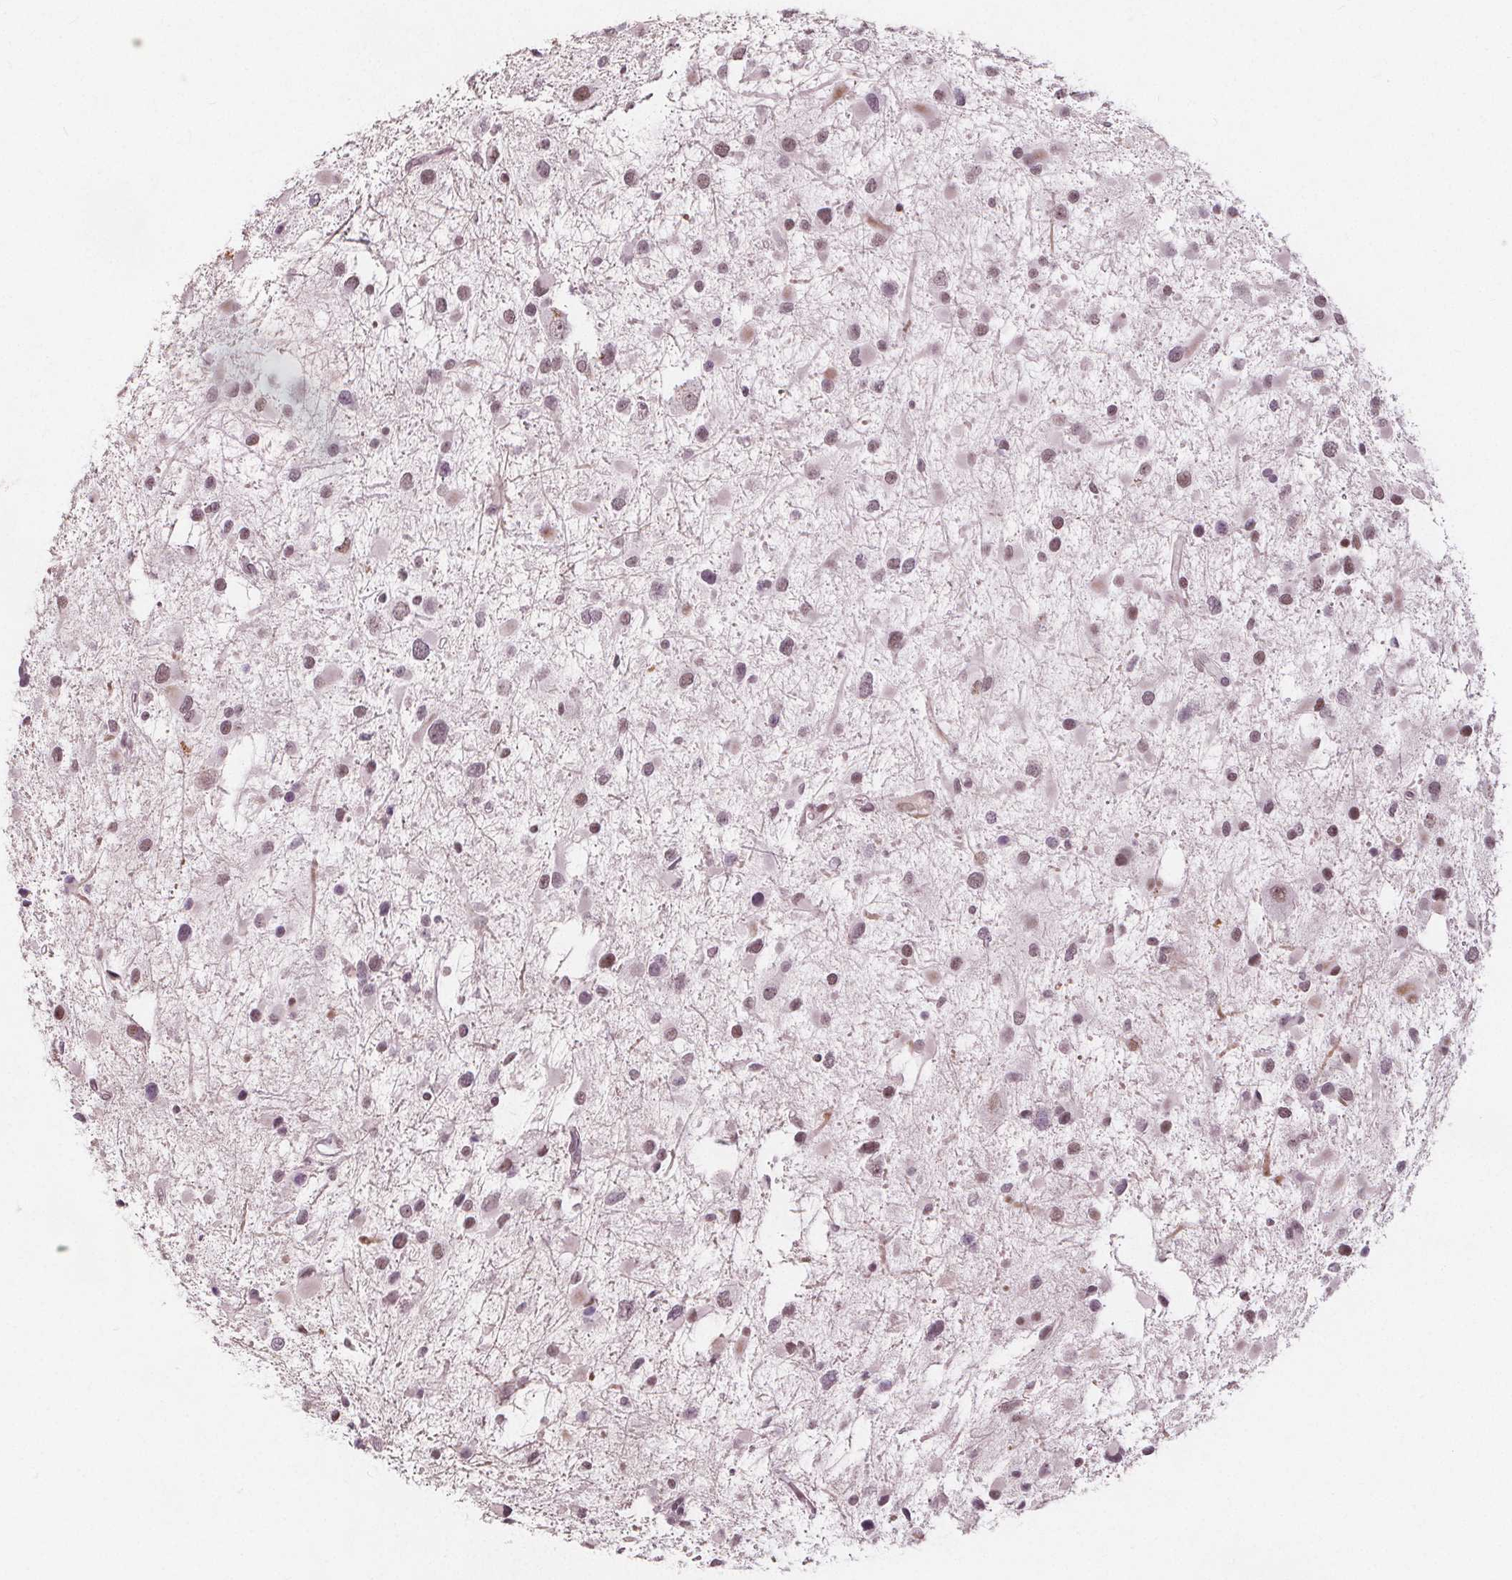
{"staining": {"intensity": "moderate", "quantity": "25%-75%", "location": "nuclear"}, "tissue": "glioma", "cell_type": "Tumor cells", "image_type": "cancer", "snomed": [{"axis": "morphology", "description": "Glioma, malignant, Low grade"}, {"axis": "topography", "description": "Brain"}], "caption": "IHC staining of malignant low-grade glioma, which exhibits medium levels of moderate nuclear positivity in approximately 25%-75% of tumor cells indicating moderate nuclear protein staining. The staining was performed using DAB (3,3'-diaminobenzidine) (brown) for protein detection and nuclei were counterstained in hematoxylin (blue).", "gene": "TAF6L", "patient": {"sex": "female", "age": 32}}